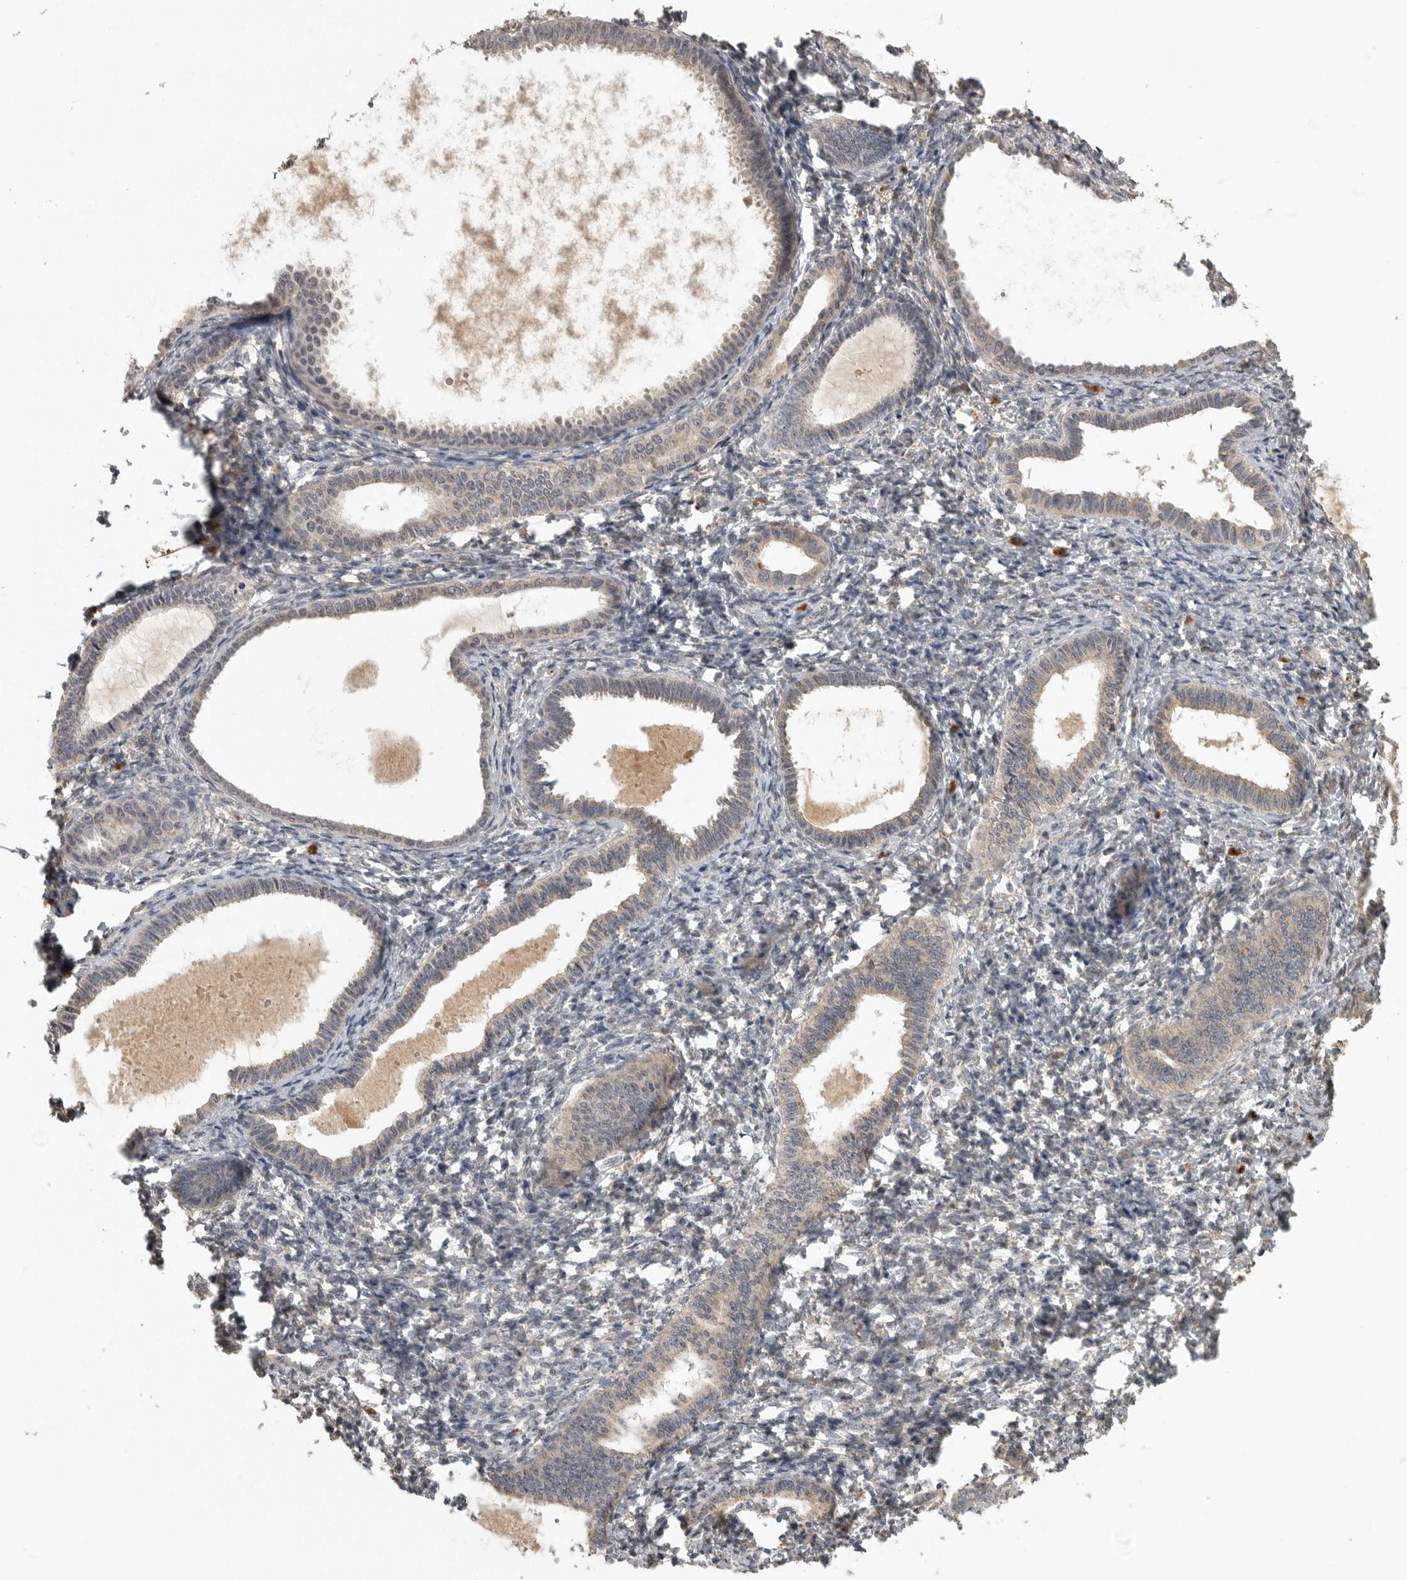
{"staining": {"intensity": "negative", "quantity": "none", "location": "none"}, "tissue": "endometrium", "cell_type": "Cells in endometrial stroma", "image_type": "normal", "snomed": [{"axis": "morphology", "description": "Normal tissue, NOS"}, {"axis": "topography", "description": "Endometrium"}], "caption": "This is a histopathology image of immunohistochemistry (IHC) staining of benign endometrium, which shows no expression in cells in endometrial stroma.", "gene": "ADAMTS4", "patient": {"sex": "female", "age": 77}}